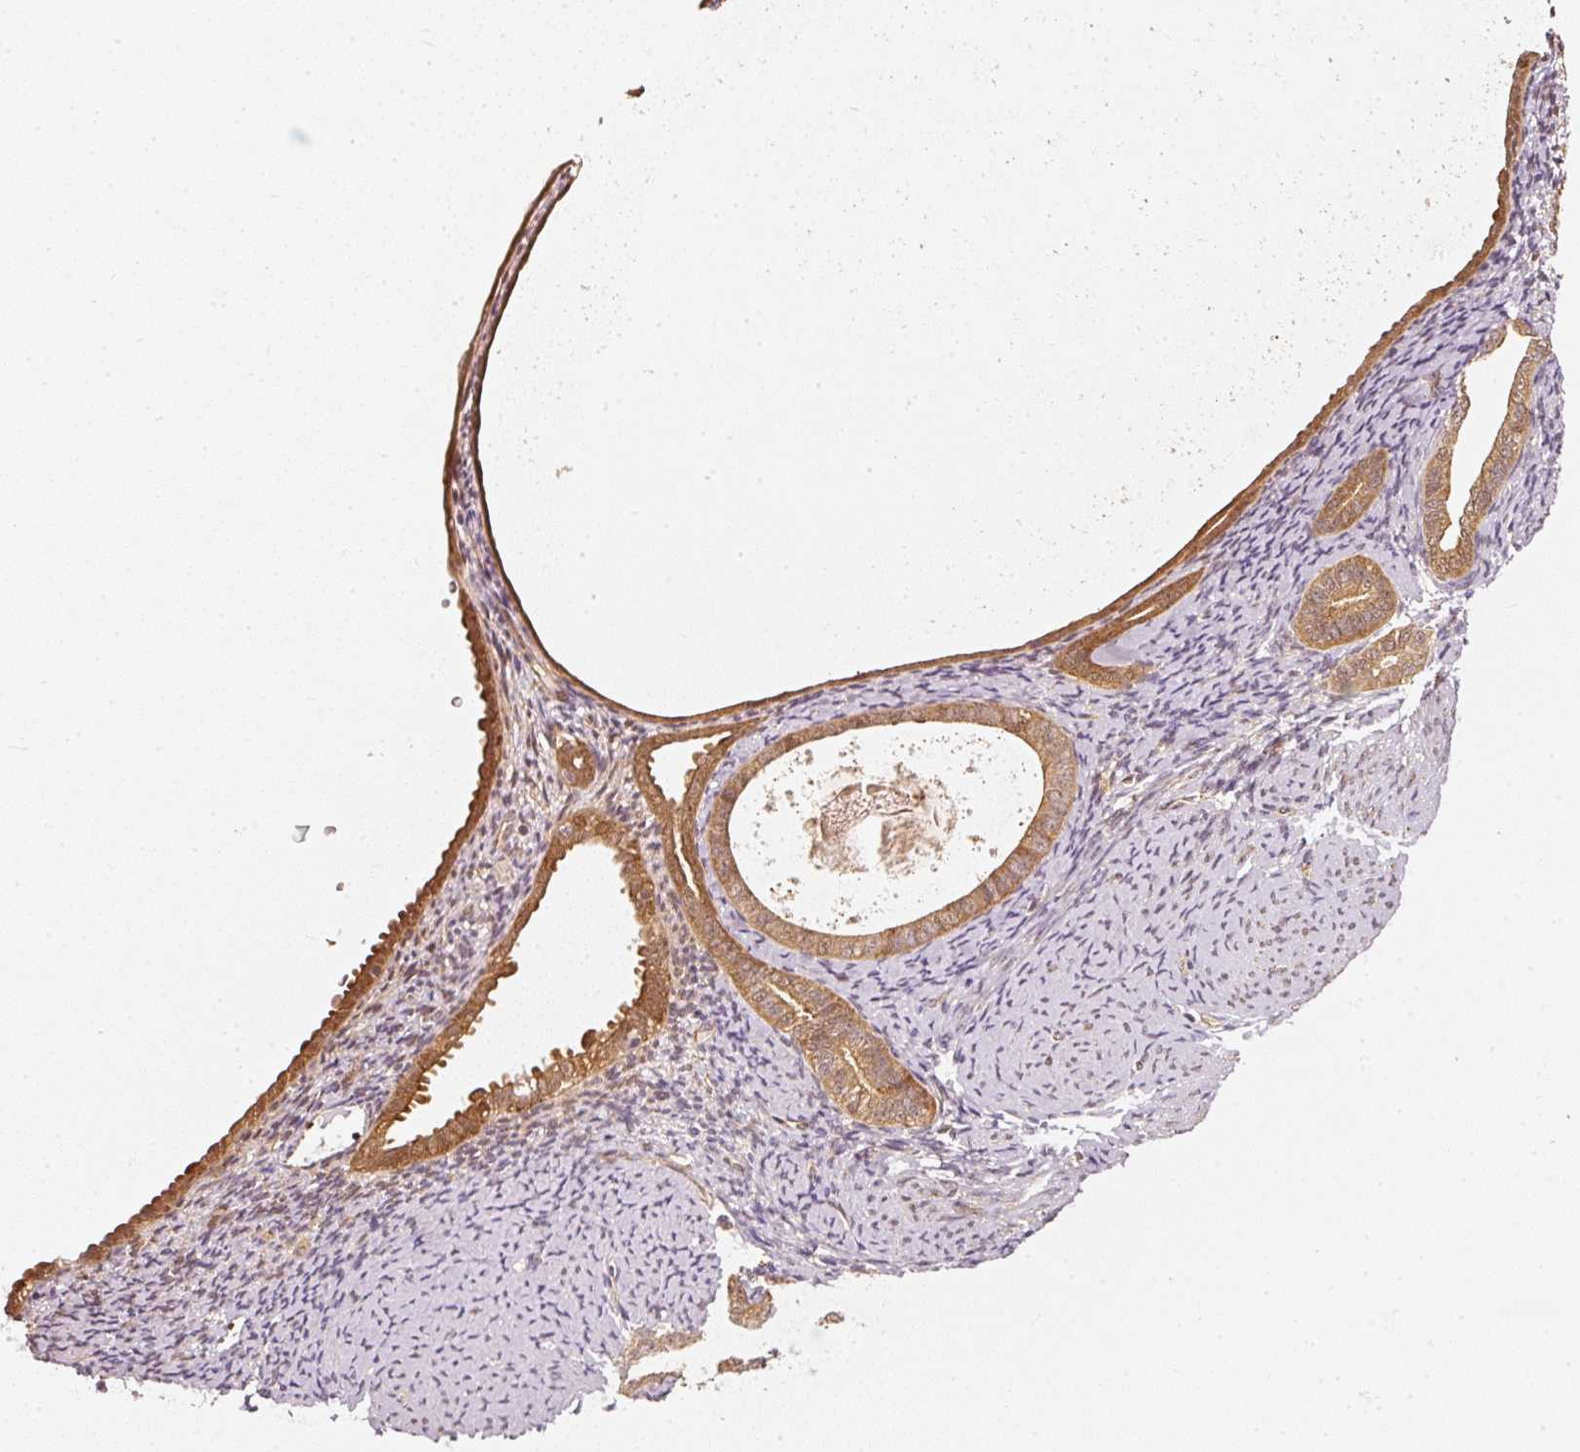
{"staining": {"intensity": "moderate", "quantity": ">75%", "location": "cytoplasmic/membranous,nuclear"}, "tissue": "endometrium", "cell_type": "Cells in endometrial stroma", "image_type": "normal", "snomed": [{"axis": "morphology", "description": "Normal tissue, NOS"}, {"axis": "topography", "description": "Endometrium"}], "caption": "Moderate cytoplasmic/membranous,nuclear positivity is seen in about >75% of cells in endometrial stroma in benign endometrium.", "gene": "PSMD1", "patient": {"sex": "female", "age": 63}}